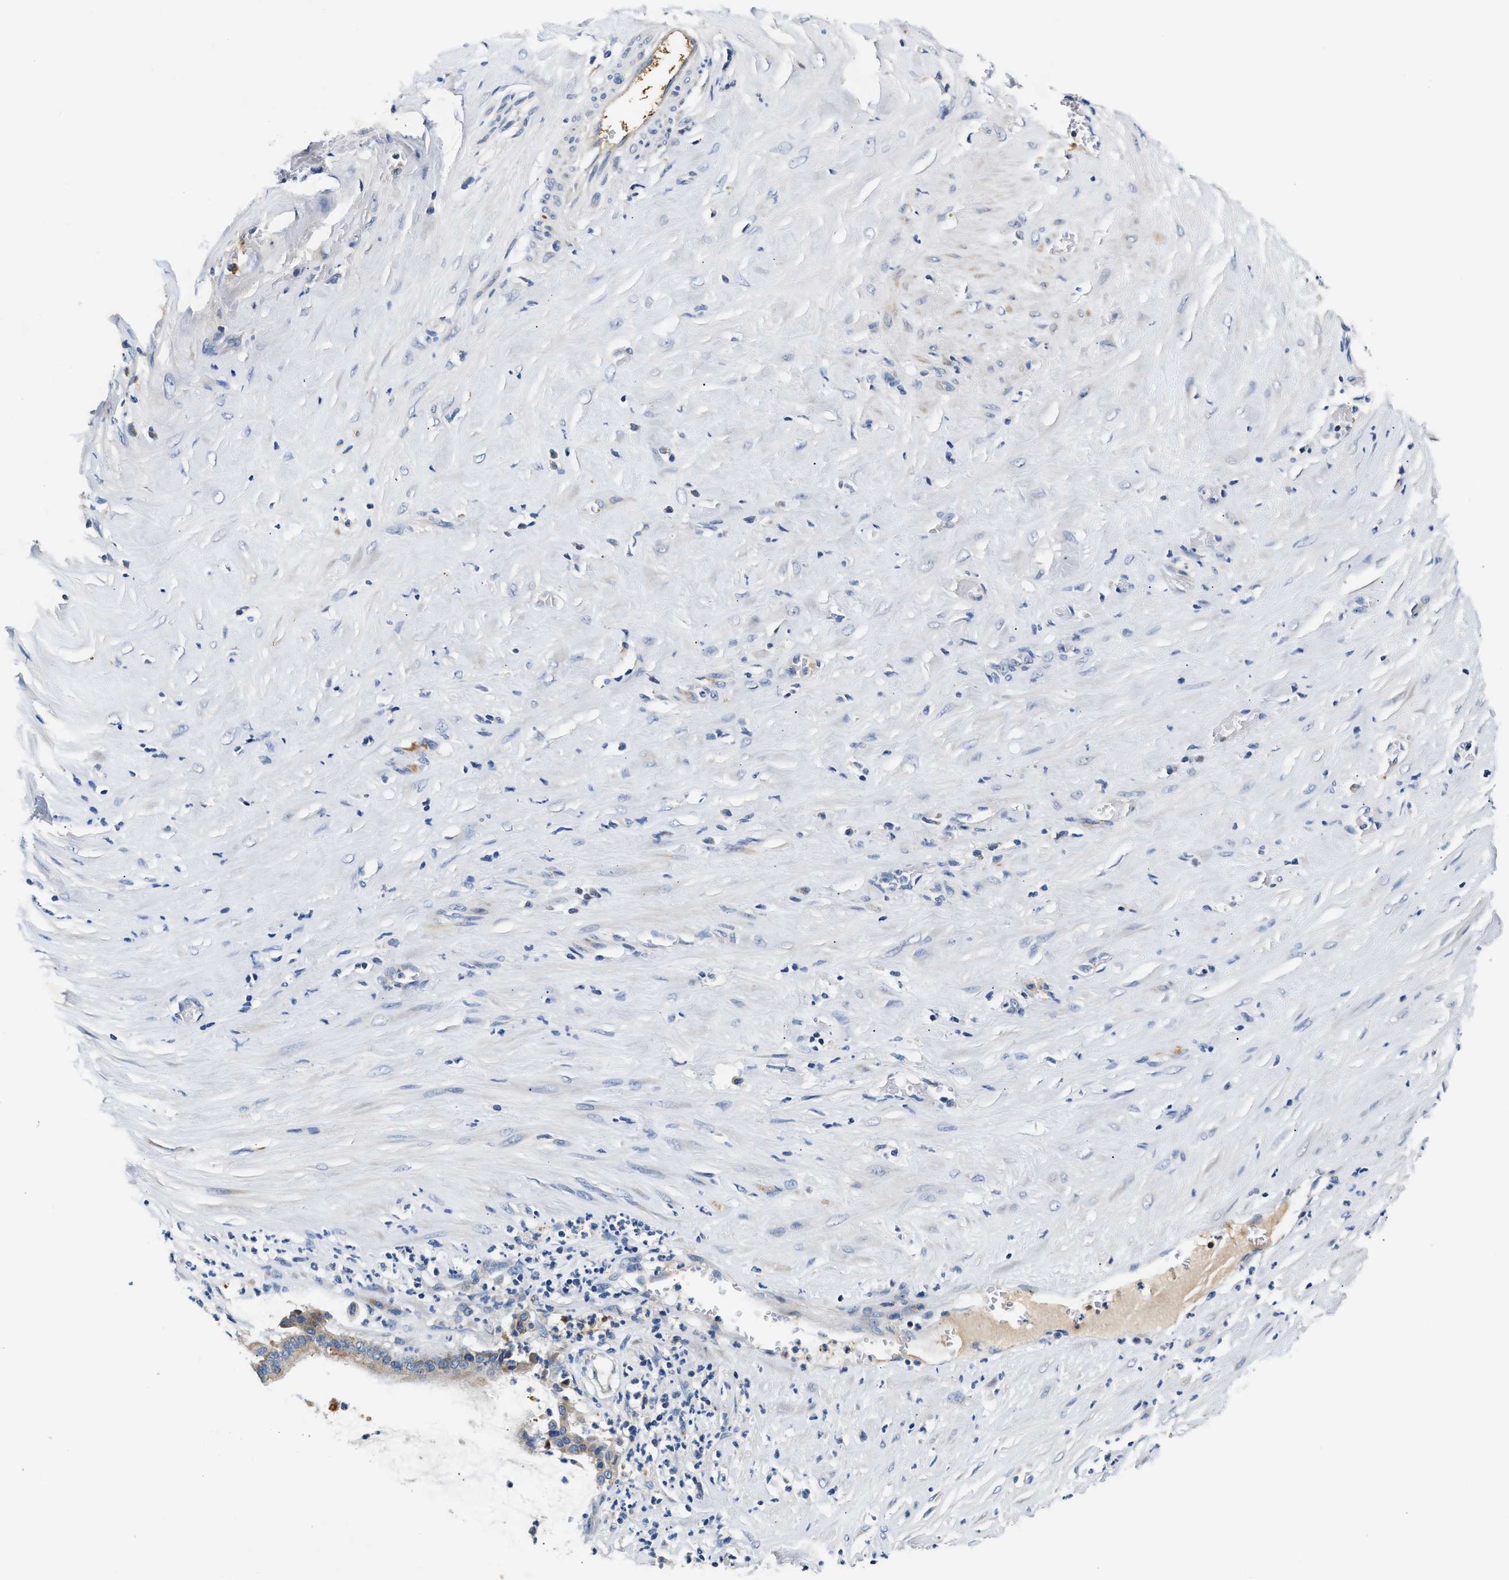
{"staining": {"intensity": "weak", "quantity": "<25%", "location": "cytoplasmic/membranous"}, "tissue": "pancreatic cancer", "cell_type": "Tumor cells", "image_type": "cancer", "snomed": [{"axis": "morphology", "description": "Adenocarcinoma, NOS"}, {"axis": "topography", "description": "Pancreas"}], "caption": "Immunohistochemistry histopathology image of neoplastic tissue: pancreatic adenocarcinoma stained with DAB (3,3'-diaminobenzidine) displays no significant protein positivity in tumor cells.", "gene": "TUT7", "patient": {"sex": "male", "age": 41}}